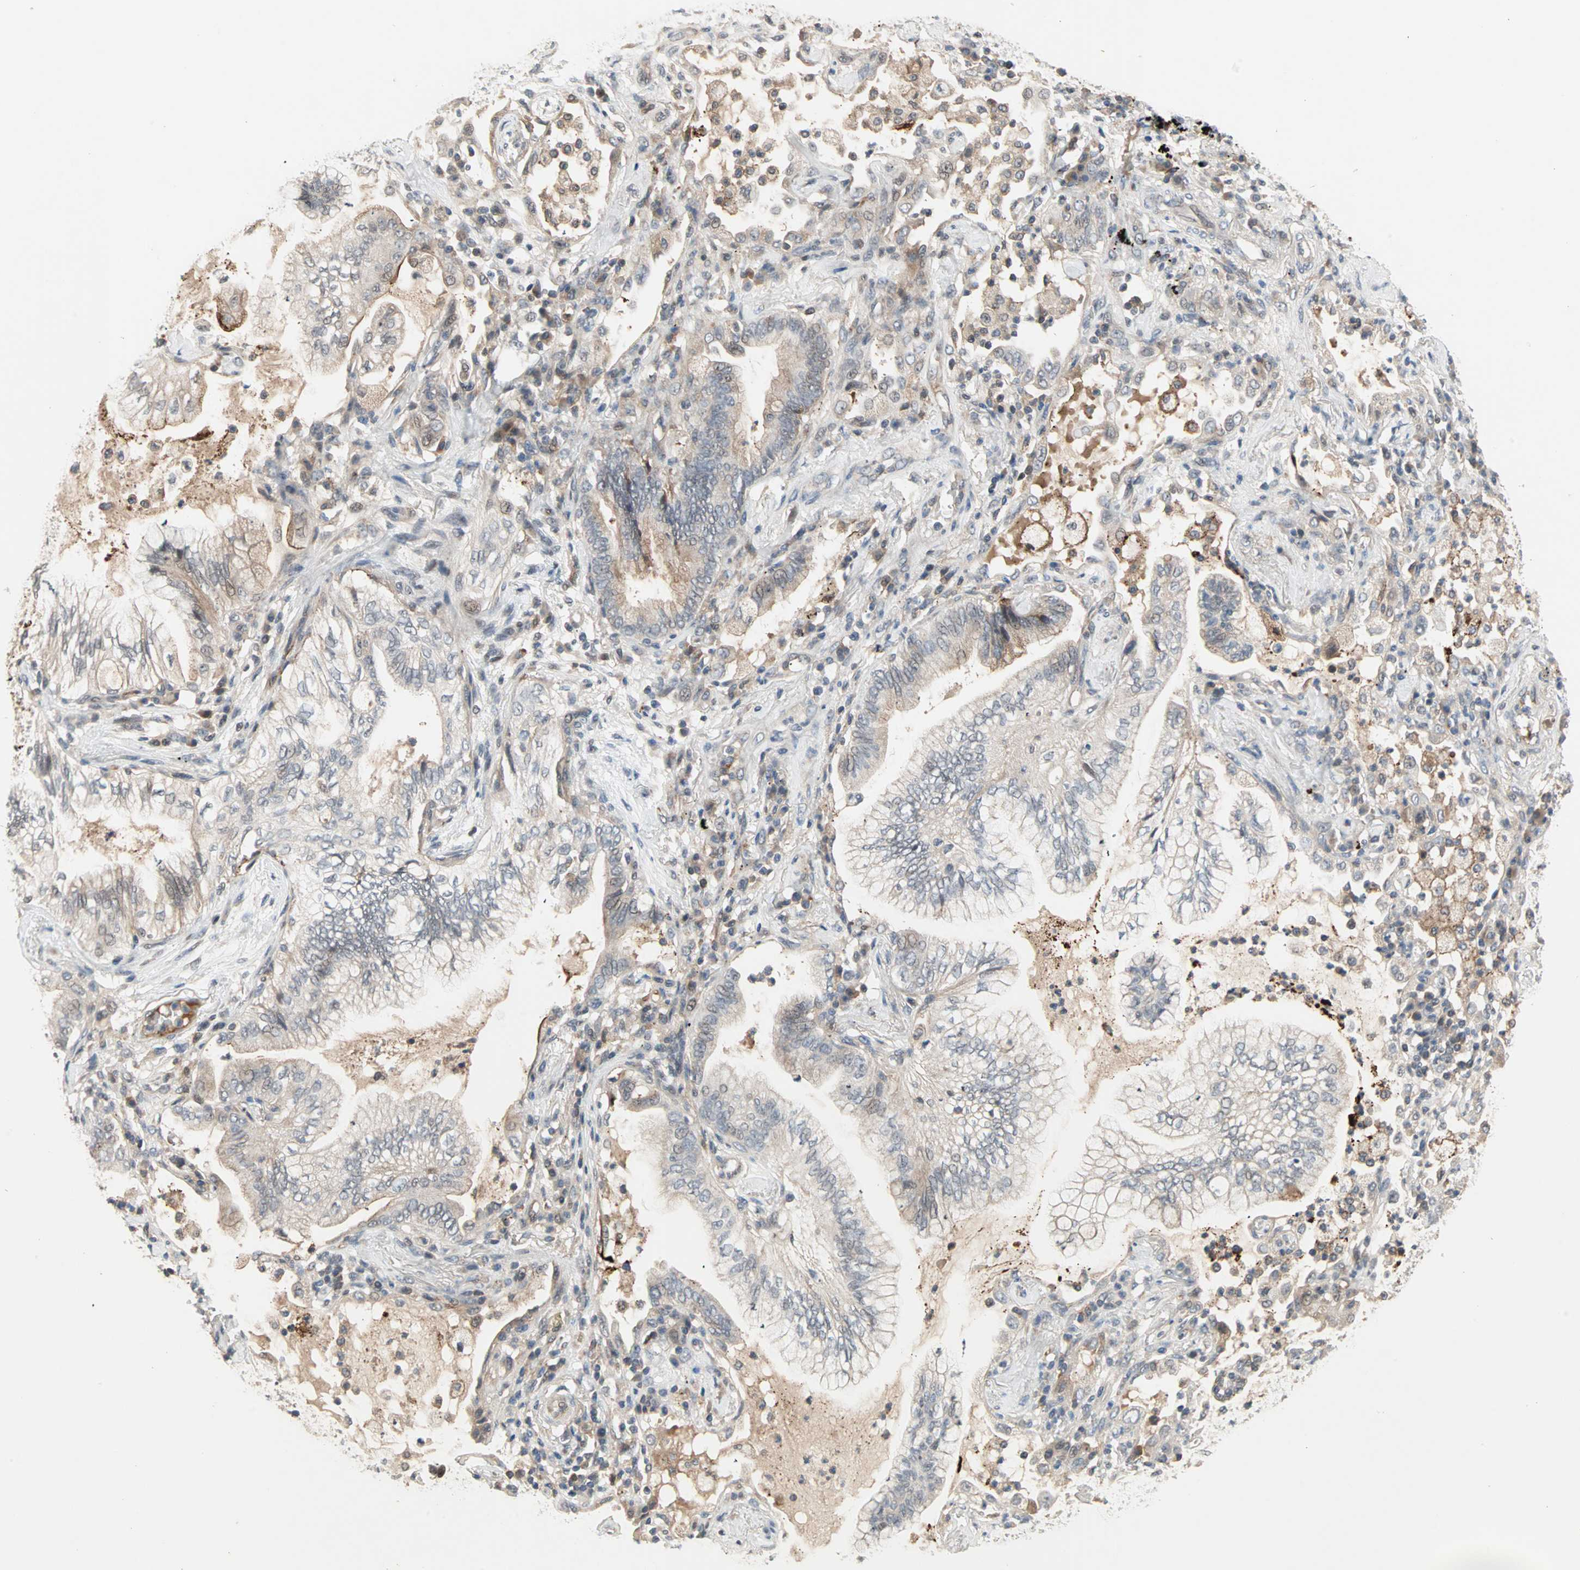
{"staining": {"intensity": "weak", "quantity": "25%-75%", "location": "cytoplasmic/membranous"}, "tissue": "lung cancer", "cell_type": "Tumor cells", "image_type": "cancer", "snomed": [{"axis": "morphology", "description": "Normal tissue, NOS"}, {"axis": "morphology", "description": "Adenocarcinoma, NOS"}, {"axis": "topography", "description": "Bronchus"}, {"axis": "topography", "description": "Lung"}], "caption": "A photomicrograph showing weak cytoplasmic/membranous expression in about 25%-75% of tumor cells in lung cancer (adenocarcinoma), as visualized by brown immunohistochemical staining.", "gene": "PROS1", "patient": {"sex": "female", "age": 70}}